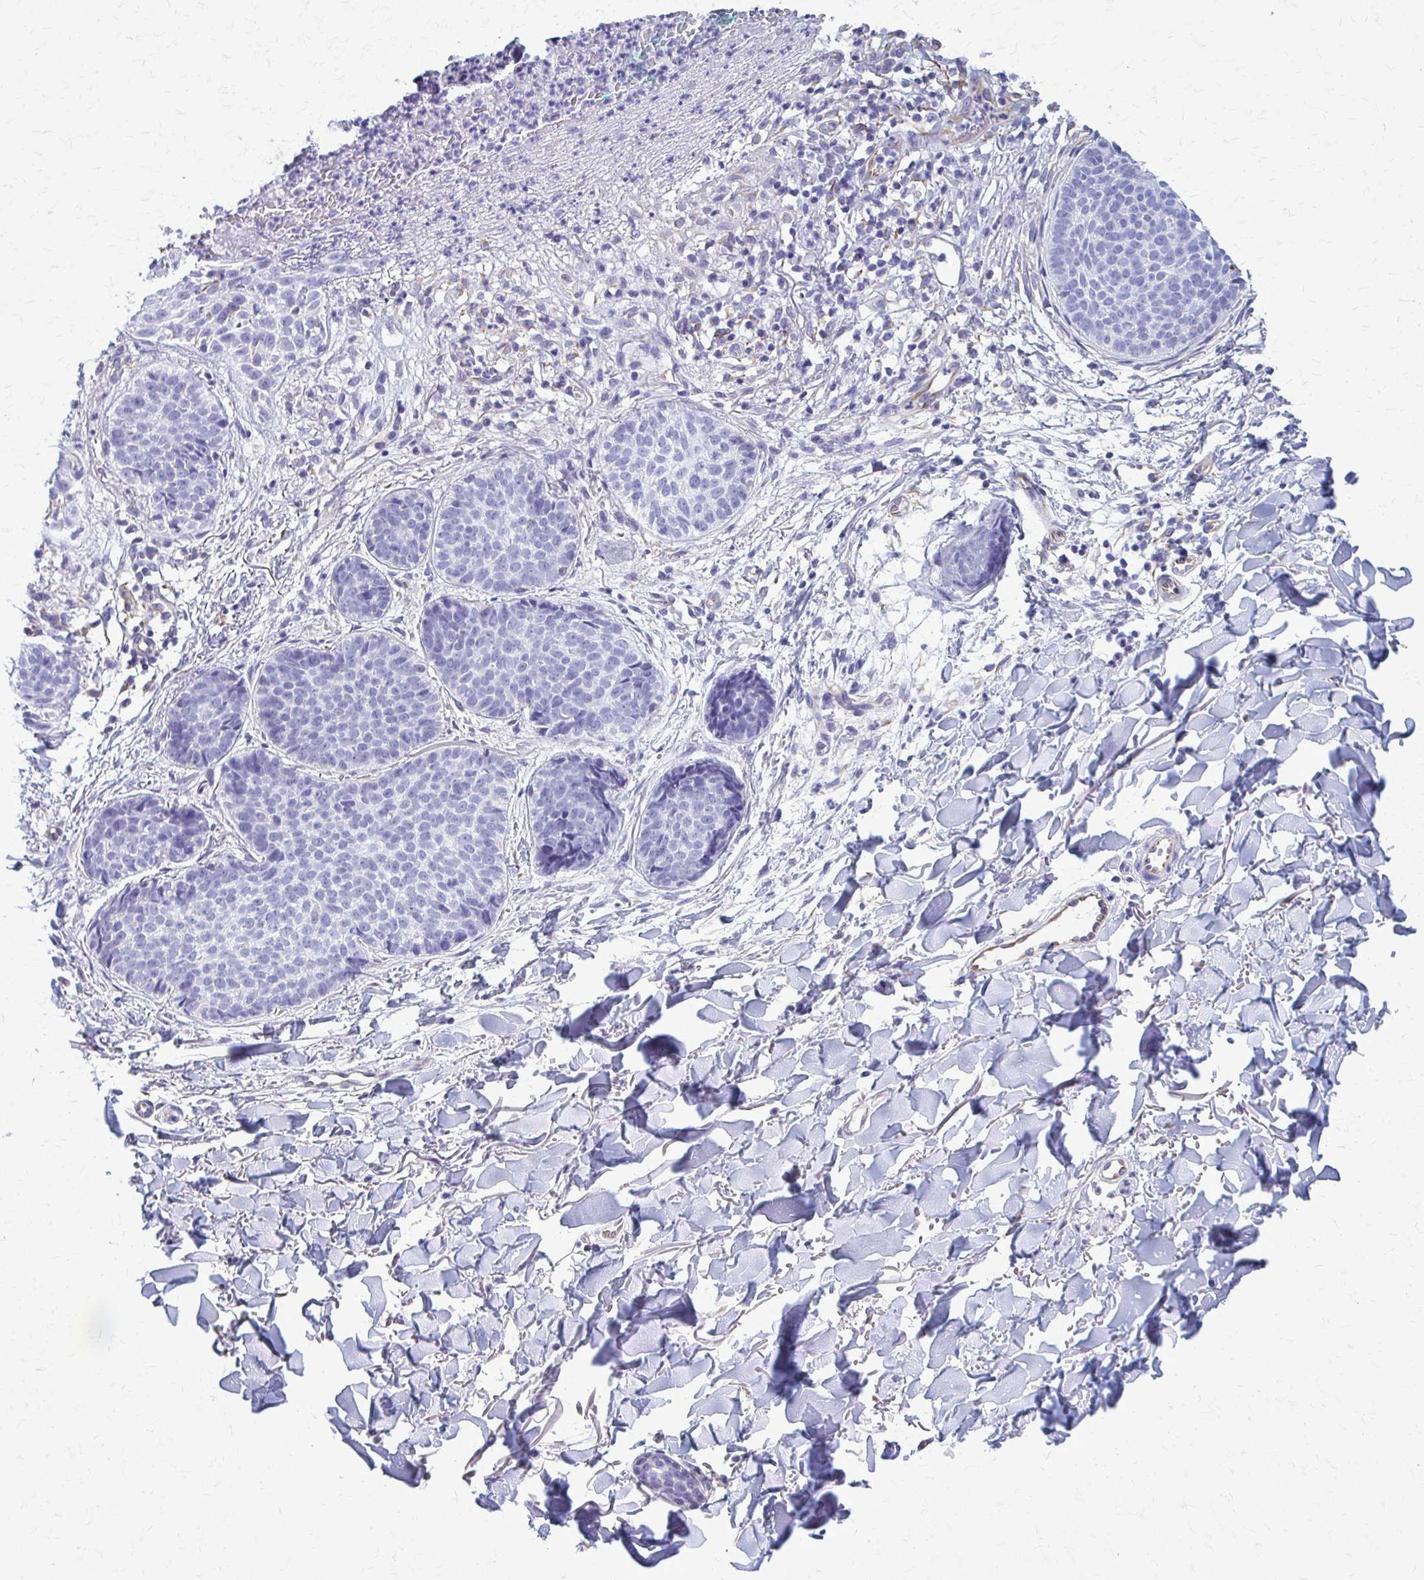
{"staining": {"intensity": "negative", "quantity": "none", "location": "none"}, "tissue": "skin cancer", "cell_type": "Tumor cells", "image_type": "cancer", "snomed": [{"axis": "morphology", "description": "Basal cell carcinoma"}, {"axis": "topography", "description": "Skin"}, {"axis": "topography", "description": "Skin of neck"}, {"axis": "topography", "description": "Skin of shoulder"}, {"axis": "topography", "description": "Skin of back"}], "caption": "High magnification brightfield microscopy of skin basal cell carcinoma stained with DAB (3,3'-diaminobenzidine) (brown) and counterstained with hematoxylin (blue): tumor cells show no significant staining. The staining is performed using DAB (3,3'-diaminobenzidine) brown chromogen with nuclei counter-stained in using hematoxylin.", "gene": "GFAP", "patient": {"sex": "male", "age": 80}}